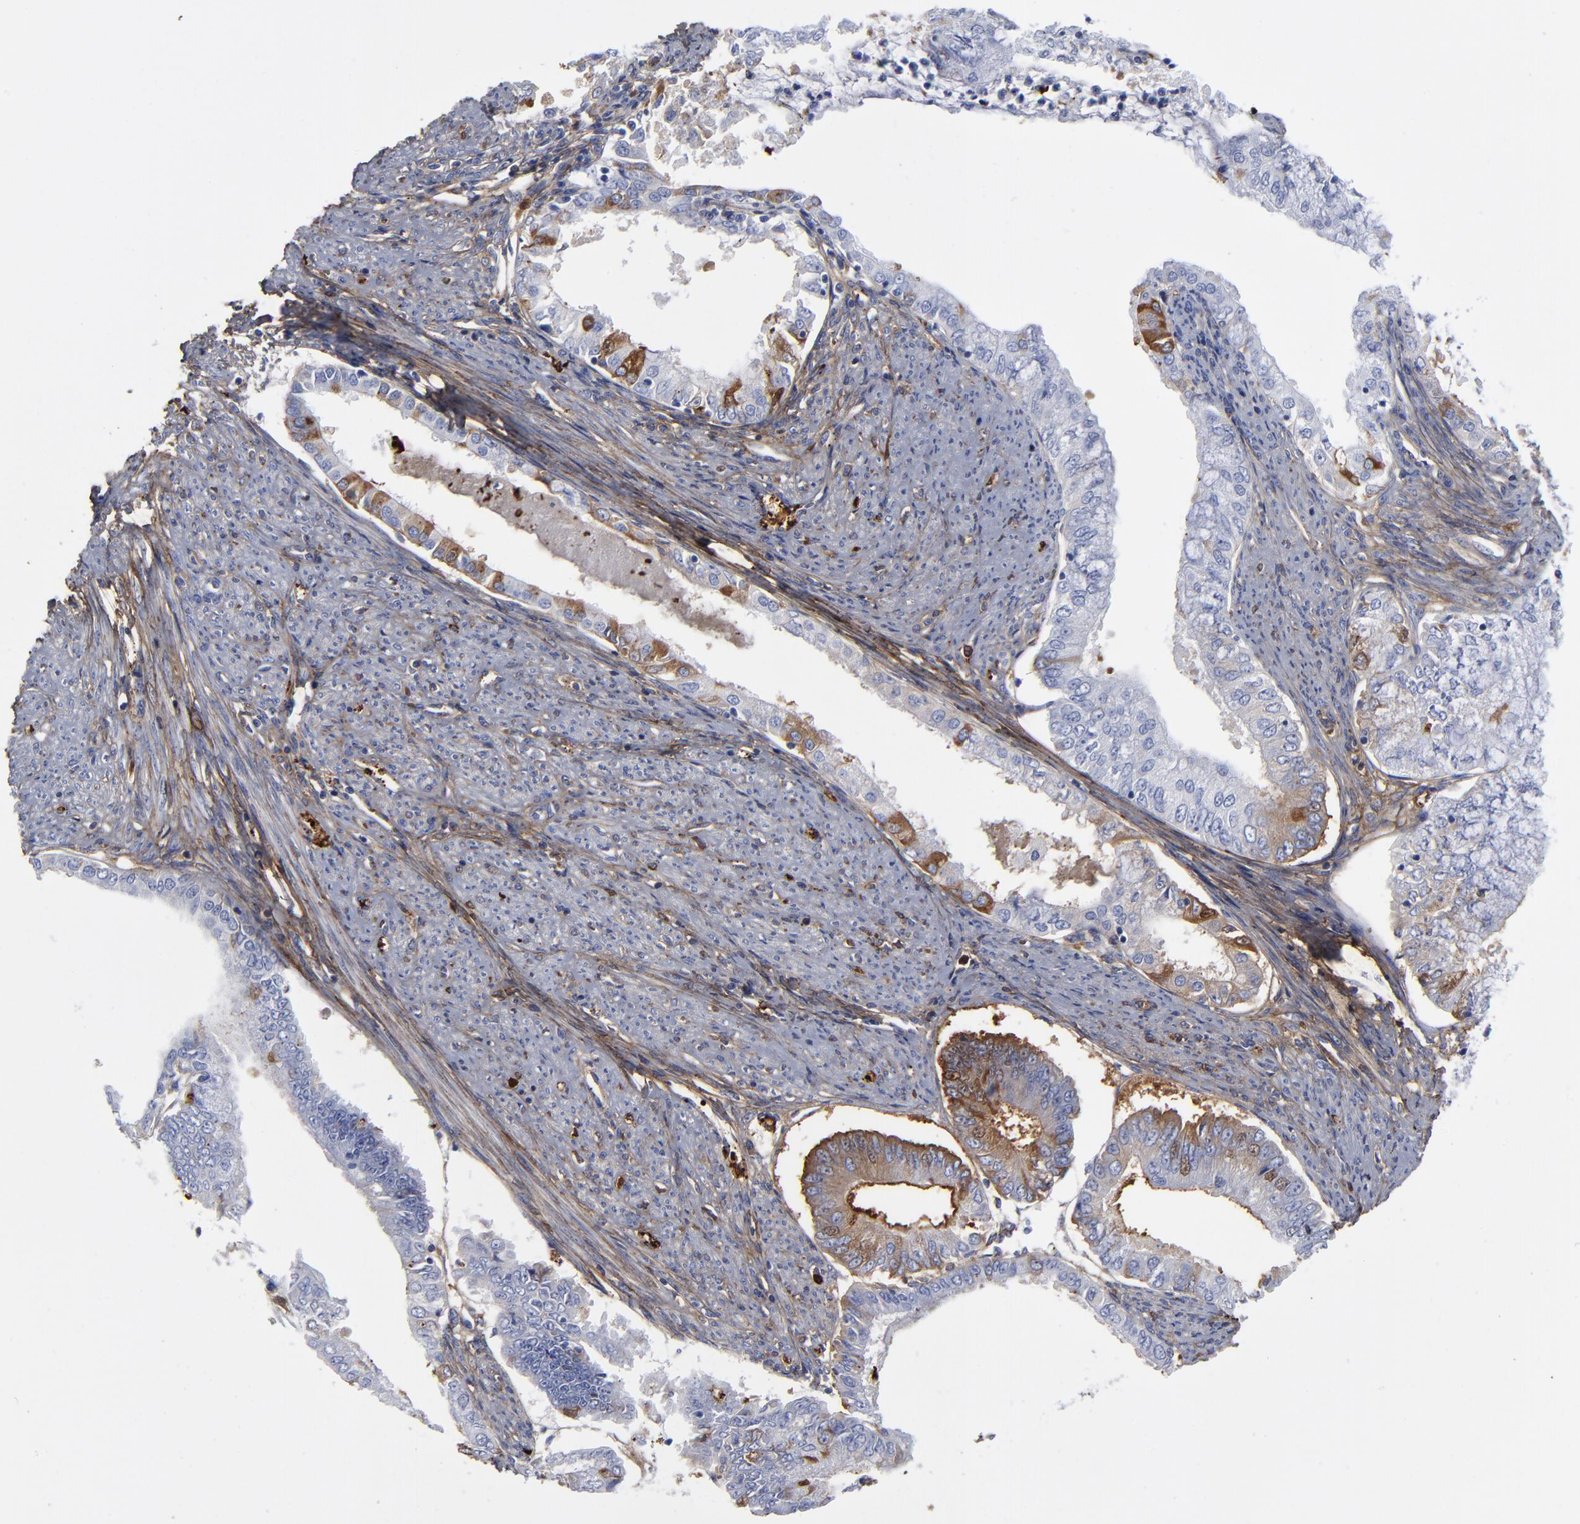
{"staining": {"intensity": "moderate", "quantity": "<25%", "location": "cytoplasmic/membranous"}, "tissue": "endometrial cancer", "cell_type": "Tumor cells", "image_type": "cancer", "snomed": [{"axis": "morphology", "description": "Adenocarcinoma, NOS"}, {"axis": "topography", "description": "Endometrium"}], "caption": "An IHC micrograph of tumor tissue is shown. Protein staining in brown shows moderate cytoplasmic/membranous positivity in endometrial cancer (adenocarcinoma) within tumor cells.", "gene": "DCN", "patient": {"sex": "female", "age": 76}}